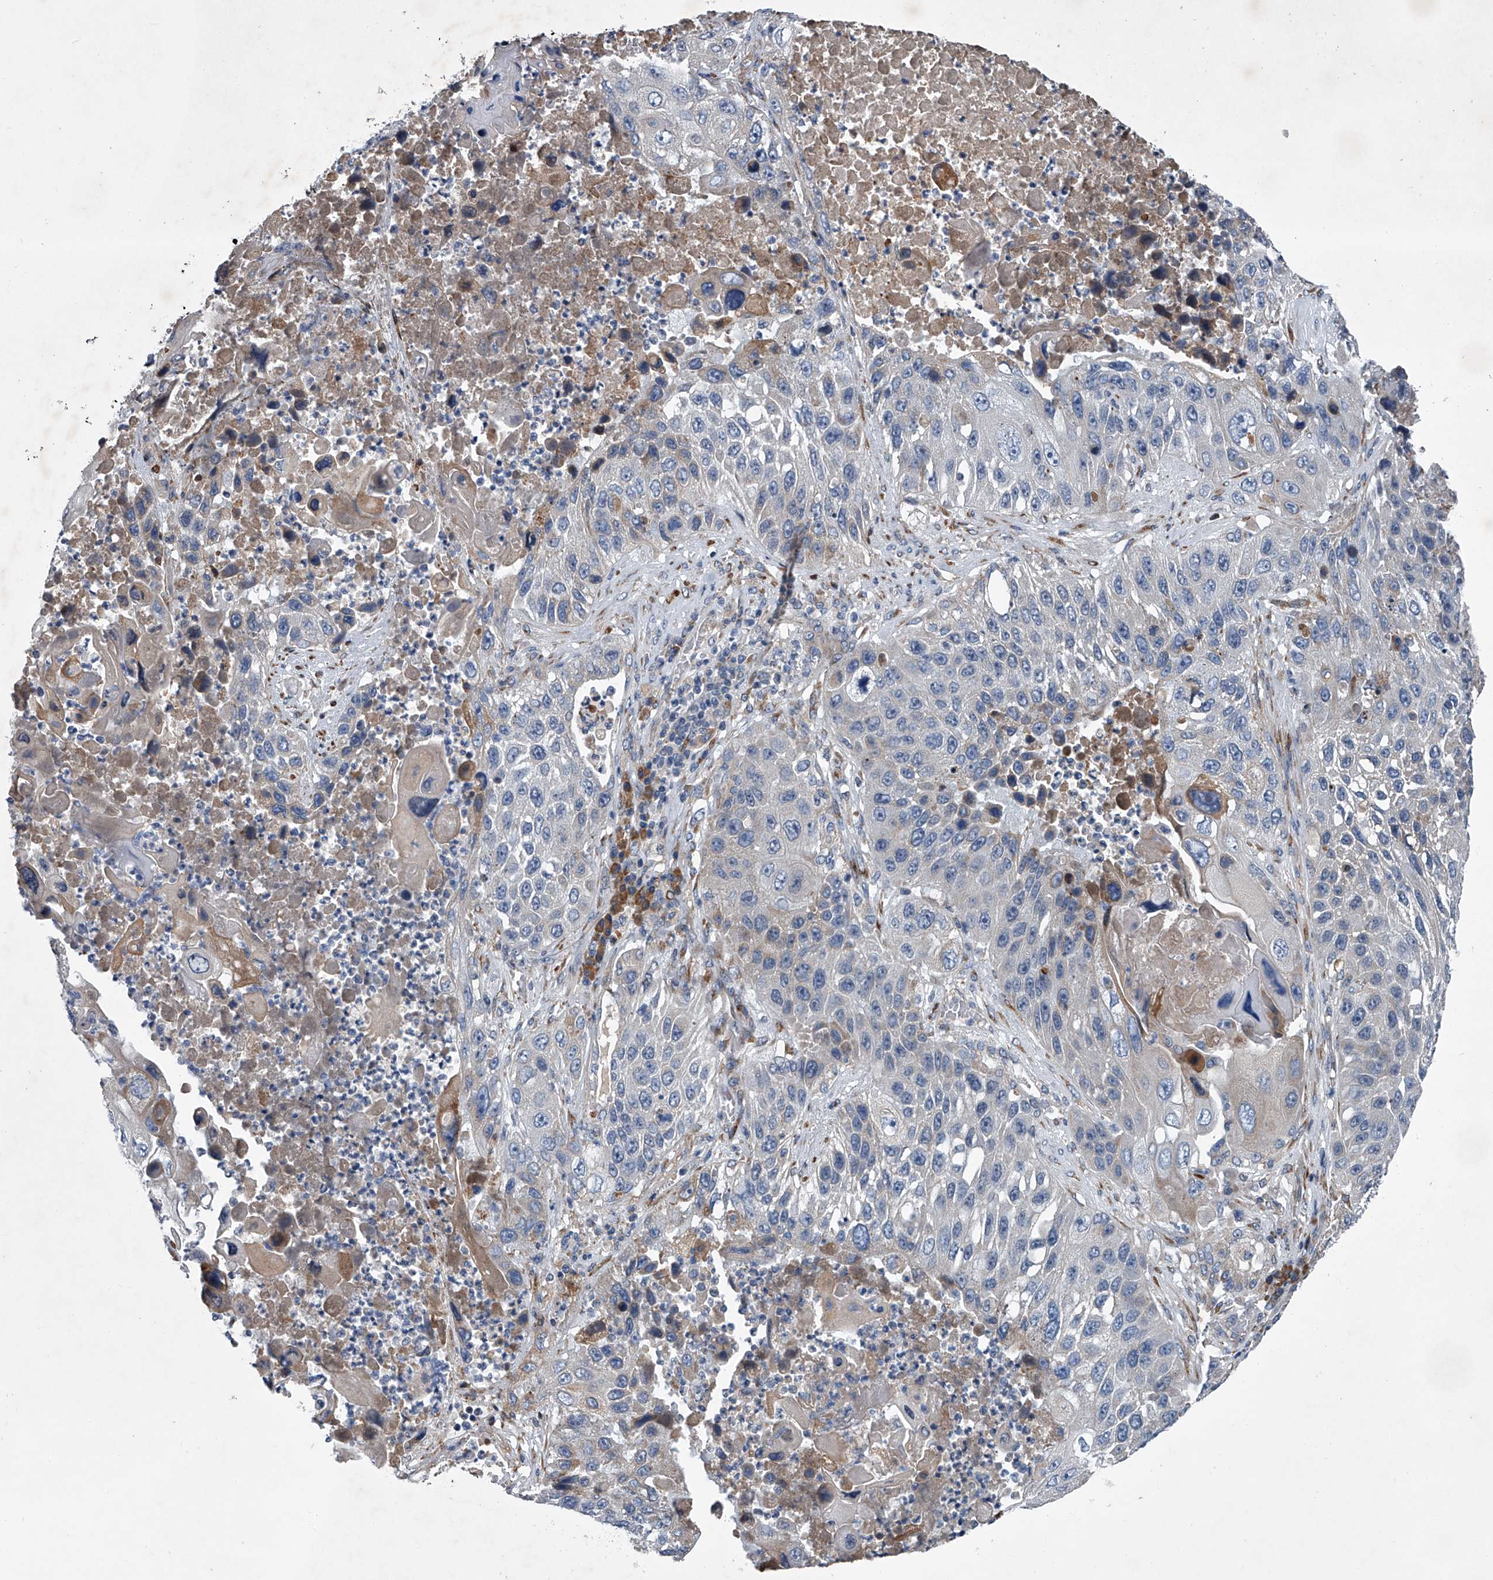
{"staining": {"intensity": "negative", "quantity": "none", "location": "none"}, "tissue": "lung cancer", "cell_type": "Tumor cells", "image_type": "cancer", "snomed": [{"axis": "morphology", "description": "Squamous cell carcinoma, NOS"}, {"axis": "topography", "description": "Lung"}], "caption": "Lung cancer (squamous cell carcinoma) was stained to show a protein in brown. There is no significant positivity in tumor cells.", "gene": "ABCG1", "patient": {"sex": "male", "age": 61}}